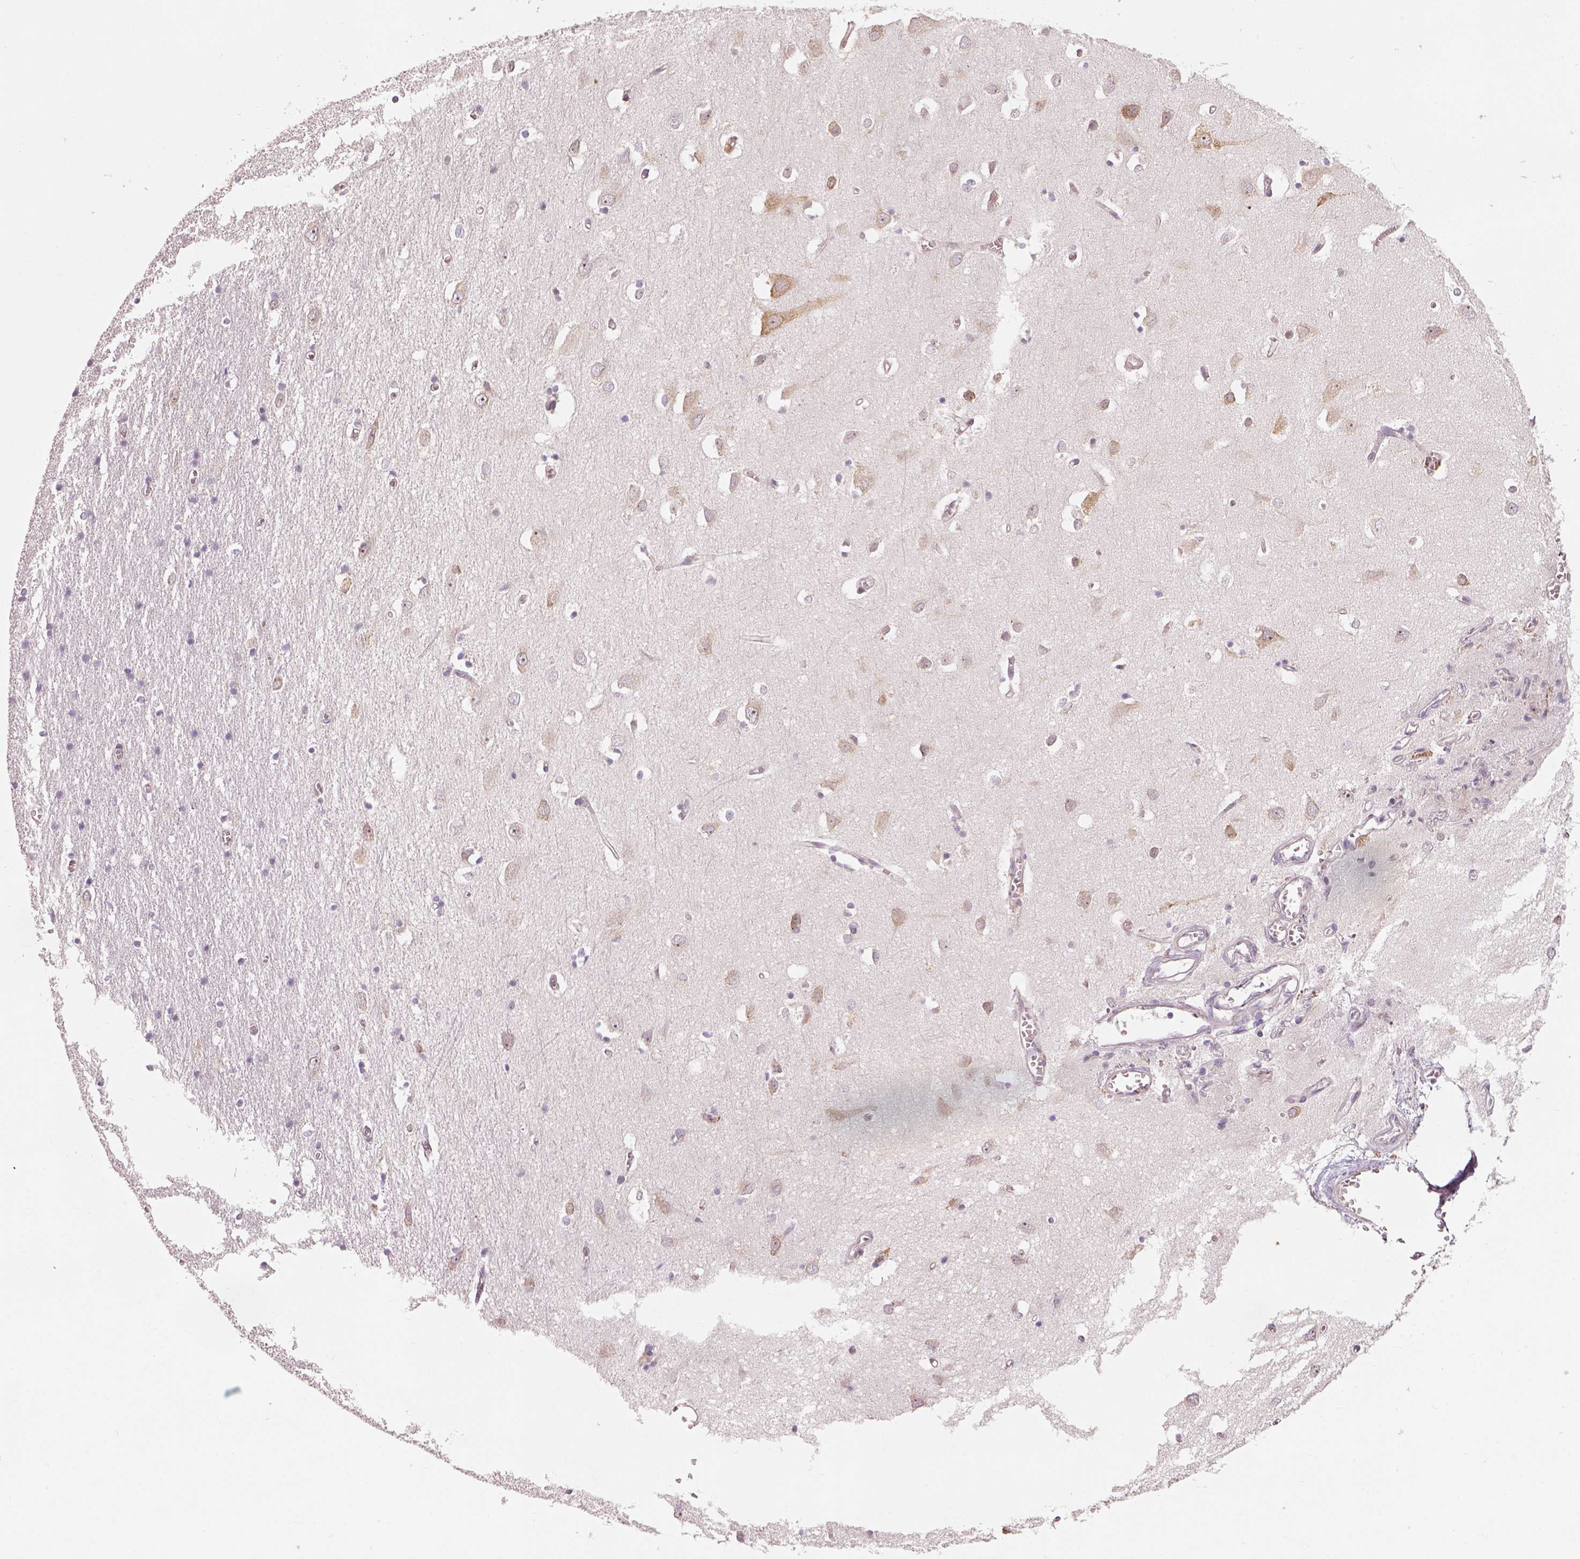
{"staining": {"intensity": "negative", "quantity": "none", "location": "none"}, "tissue": "cerebral cortex", "cell_type": "Endothelial cells", "image_type": "normal", "snomed": [{"axis": "morphology", "description": "Normal tissue, NOS"}, {"axis": "topography", "description": "Cerebral cortex"}], "caption": "The histopathology image demonstrates no staining of endothelial cells in benign cerebral cortex. The staining was performed using DAB to visualize the protein expression in brown, while the nuclei were stained in blue with hematoxylin (Magnification: 20x).", "gene": "CDS1", "patient": {"sex": "male", "age": 70}}